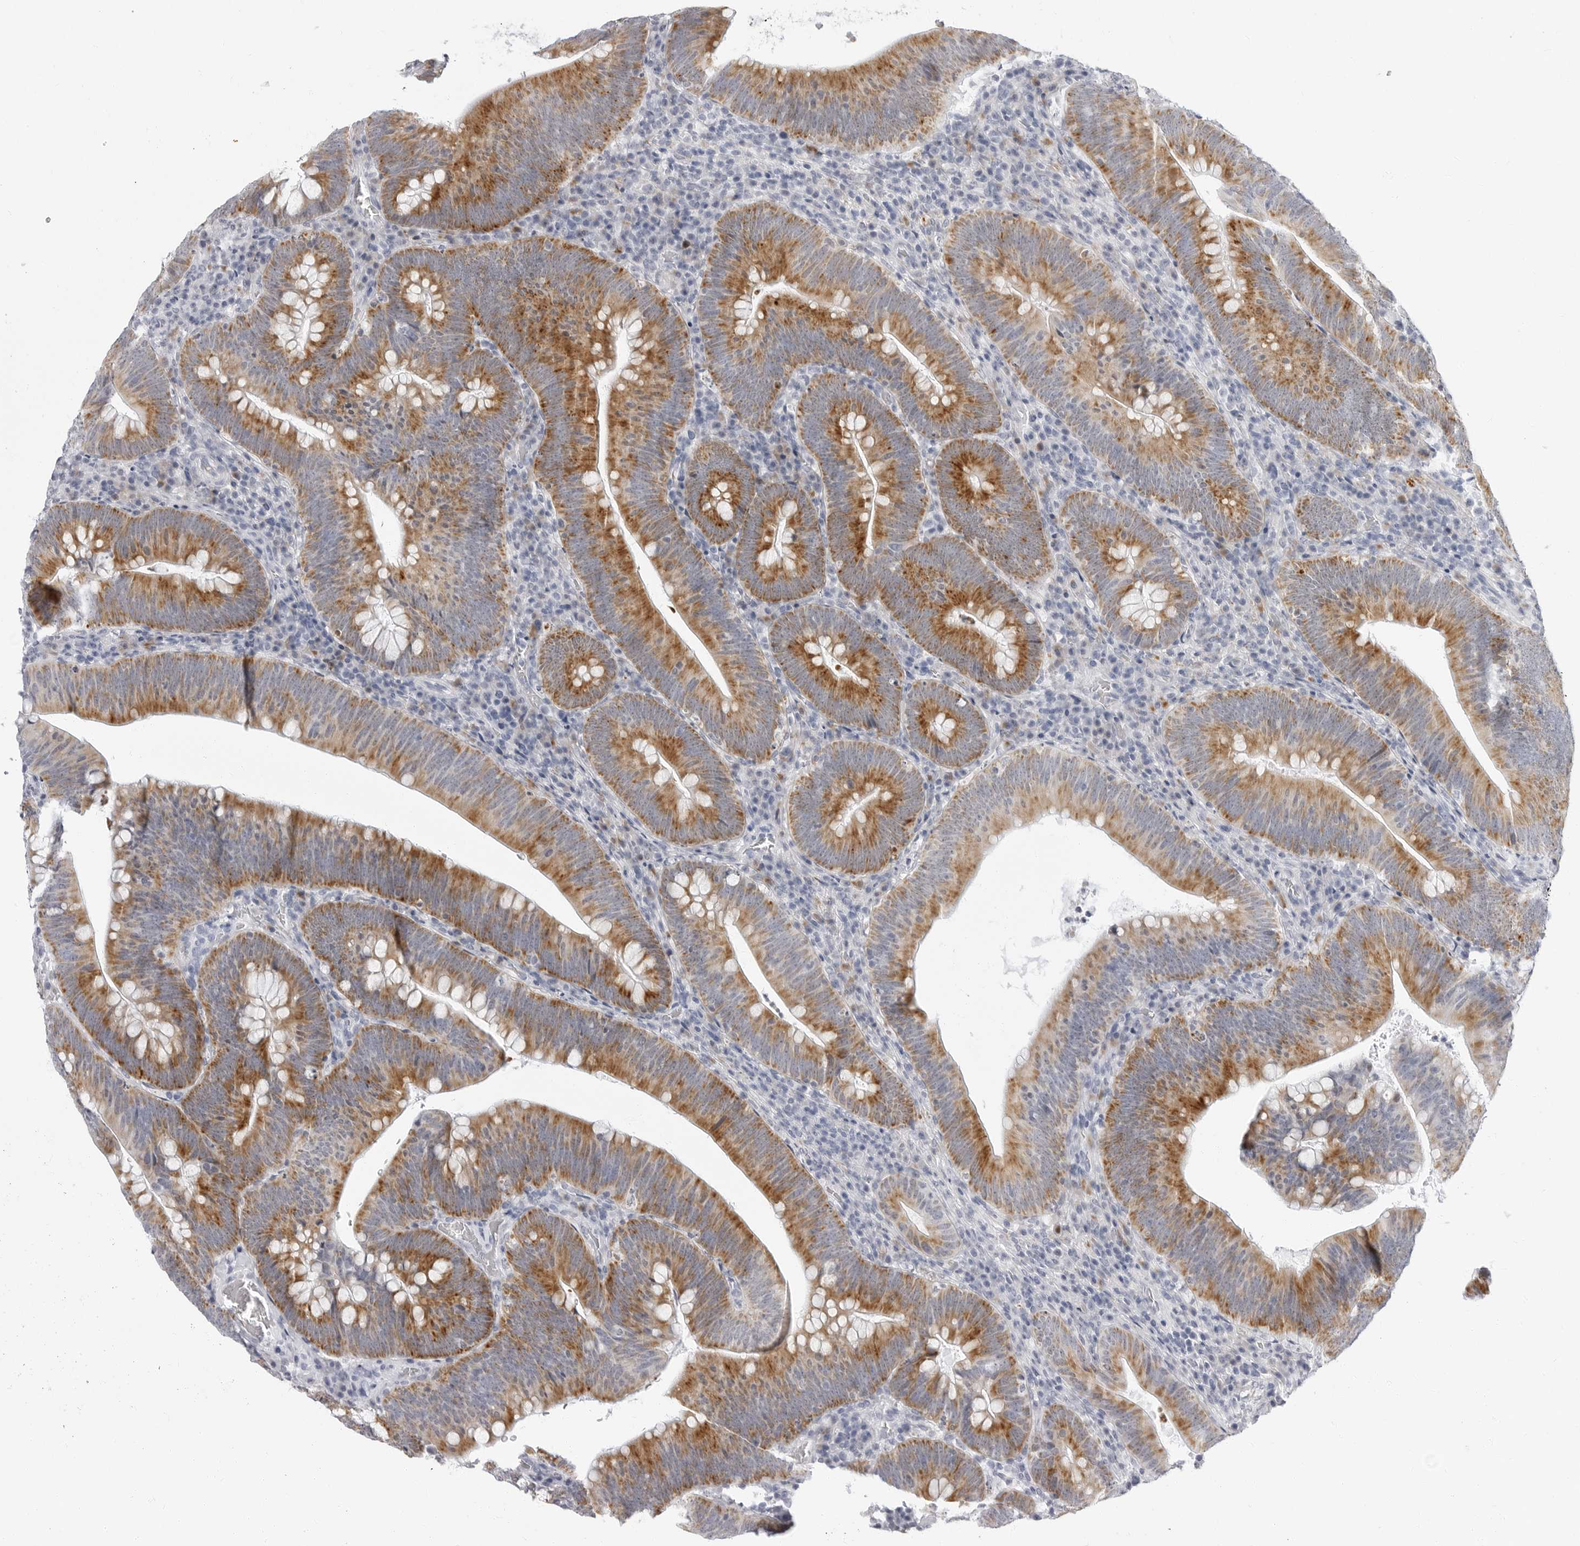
{"staining": {"intensity": "moderate", "quantity": ">75%", "location": "cytoplasmic/membranous"}, "tissue": "colorectal cancer", "cell_type": "Tumor cells", "image_type": "cancer", "snomed": [{"axis": "morphology", "description": "Normal tissue, NOS"}, {"axis": "topography", "description": "Colon"}], "caption": "A photomicrograph of human colorectal cancer stained for a protein demonstrates moderate cytoplasmic/membranous brown staining in tumor cells. Using DAB (brown) and hematoxylin (blue) stains, captured at high magnification using brightfield microscopy.", "gene": "ERICH3", "patient": {"sex": "female", "age": 82}}